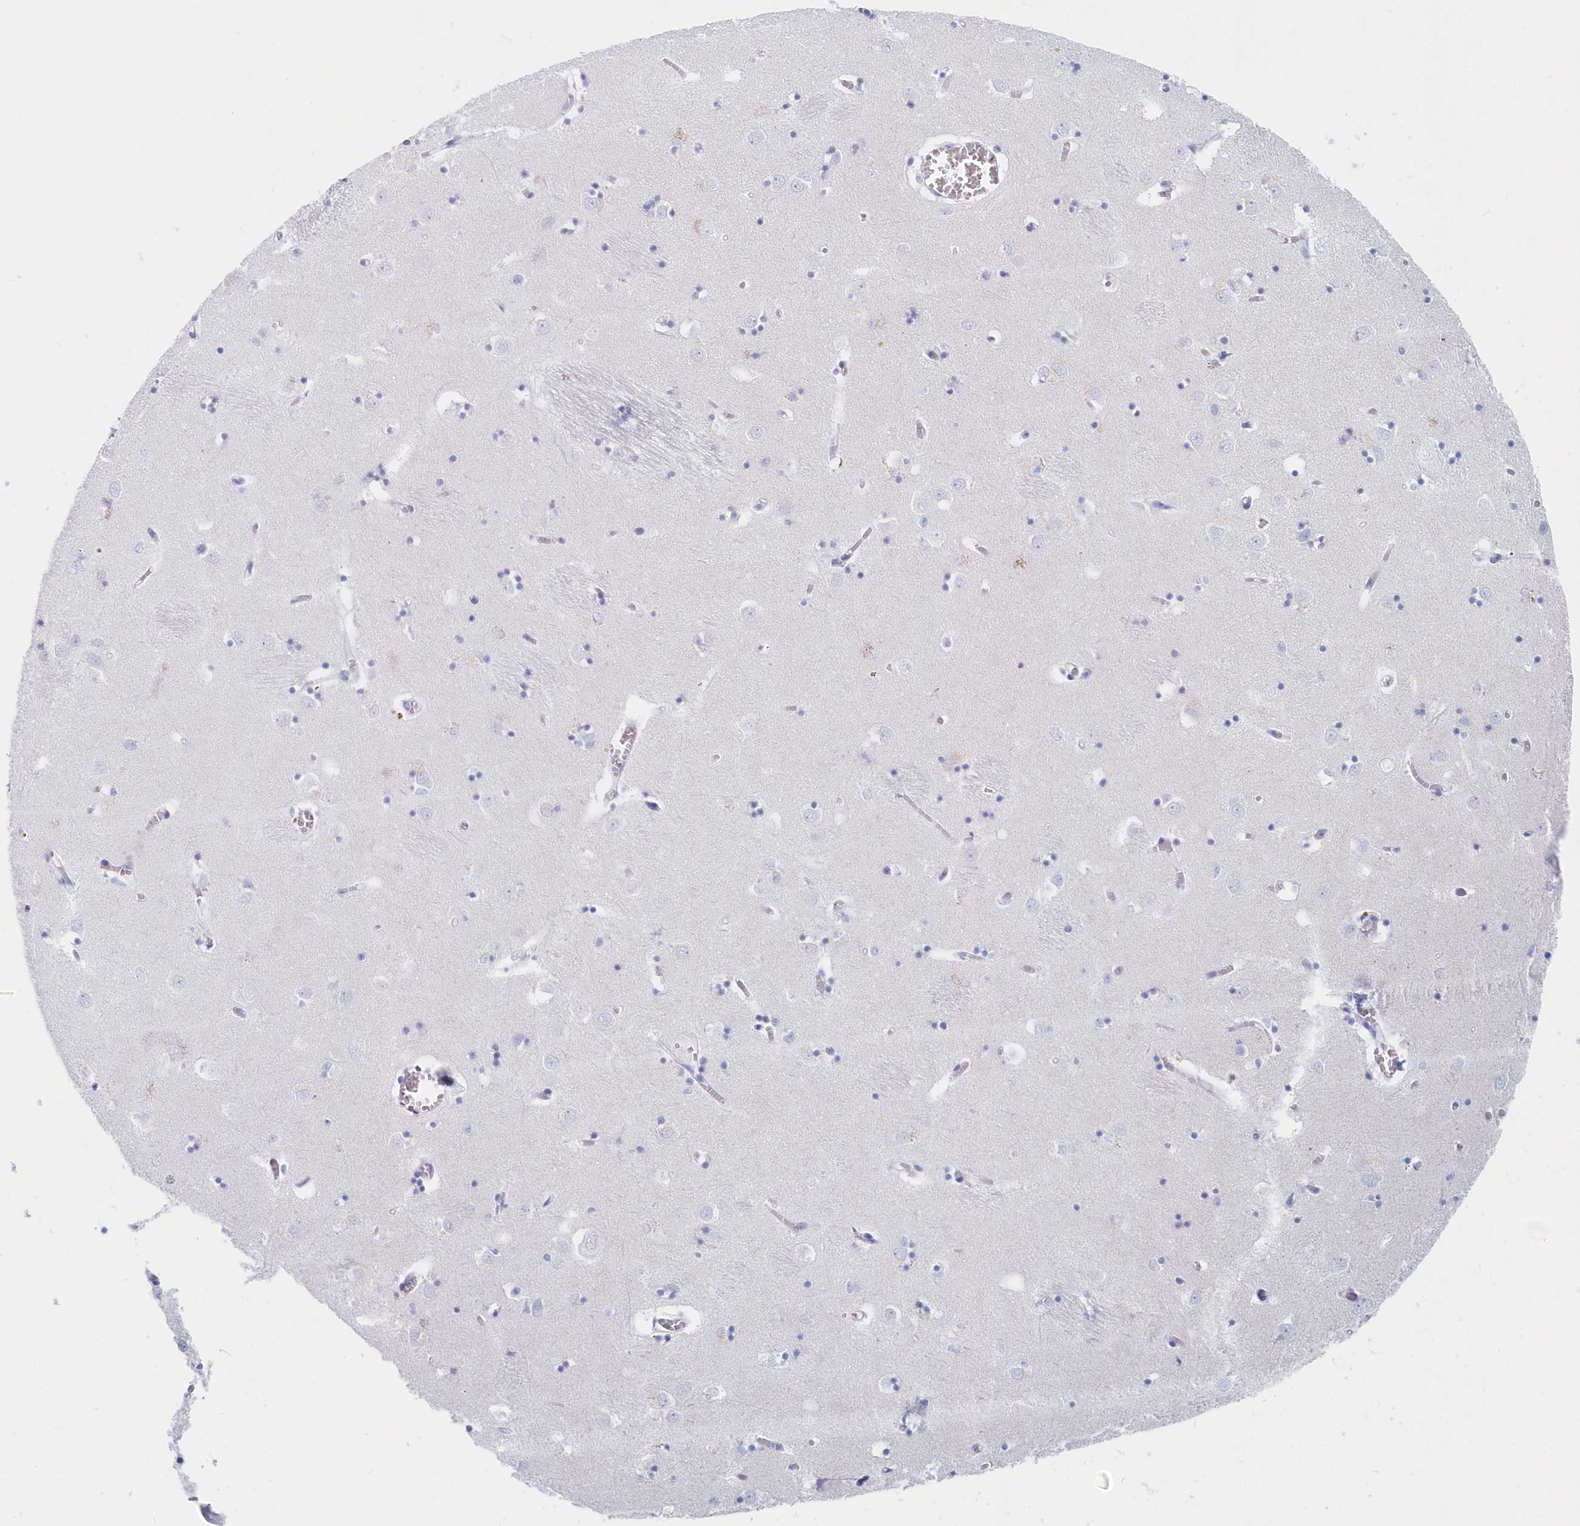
{"staining": {"intensity": "negative", "quantity": "none", "location": "none"}, "tissue": "caudate", "cell_type": "Glial cells", "image_type": "normal", "snomed": [{"axis": "morphology", "description": "Normal tissue, NOS"}, {"axis": "topography", "description": "Lateral ventricle wall"}], "caption": "Human caudate stained for a protein using IHC exhibits no expression in glial cells.", "gene": "CSNK1G2", "patient": {"sex": "male", "age": 70}}